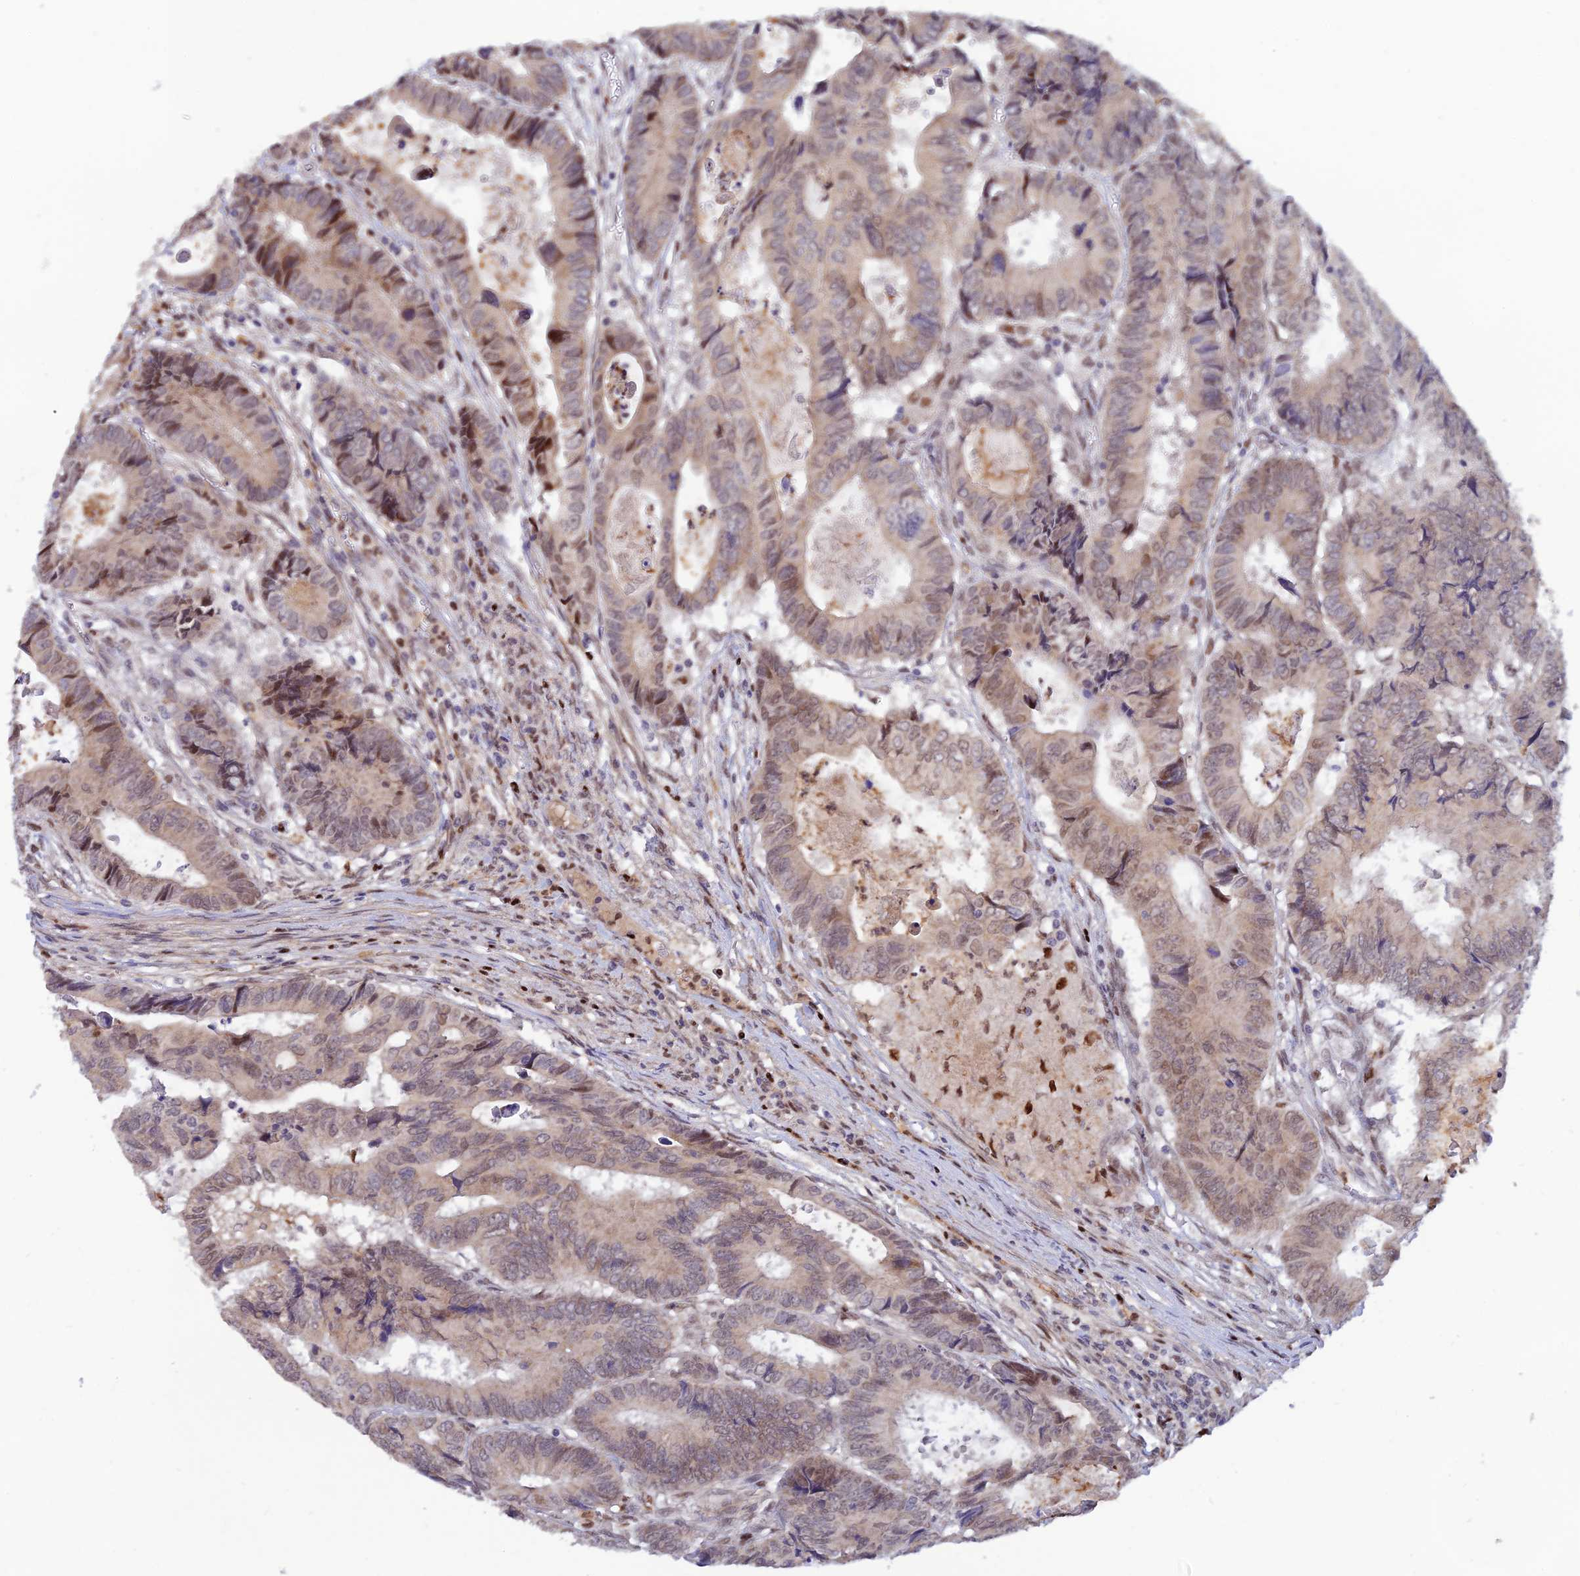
{"staining": {"intensity": "moderate", "quantity": "25%-75%", "location": "cytoplasmic/membranous,nuclear"}, "tissue": "colorectal cancer", "cell_type": "Tumor cells", "image_type": "cancer", "snomed": [{"axis": "morphology", "description": "Adenocarcinoma, NOS"}, {"axis": "topography", "description": "Colon"}], "caption": "Immunohistochemical staining of human adenocarcinoma (colorectal) displays moderate cytoplasmic/membranous and nuclear protein staining in about 25%-75% of tumor cells.", "gene": "FASTKD5", "patient": {"sex": "male", "age": 85}}